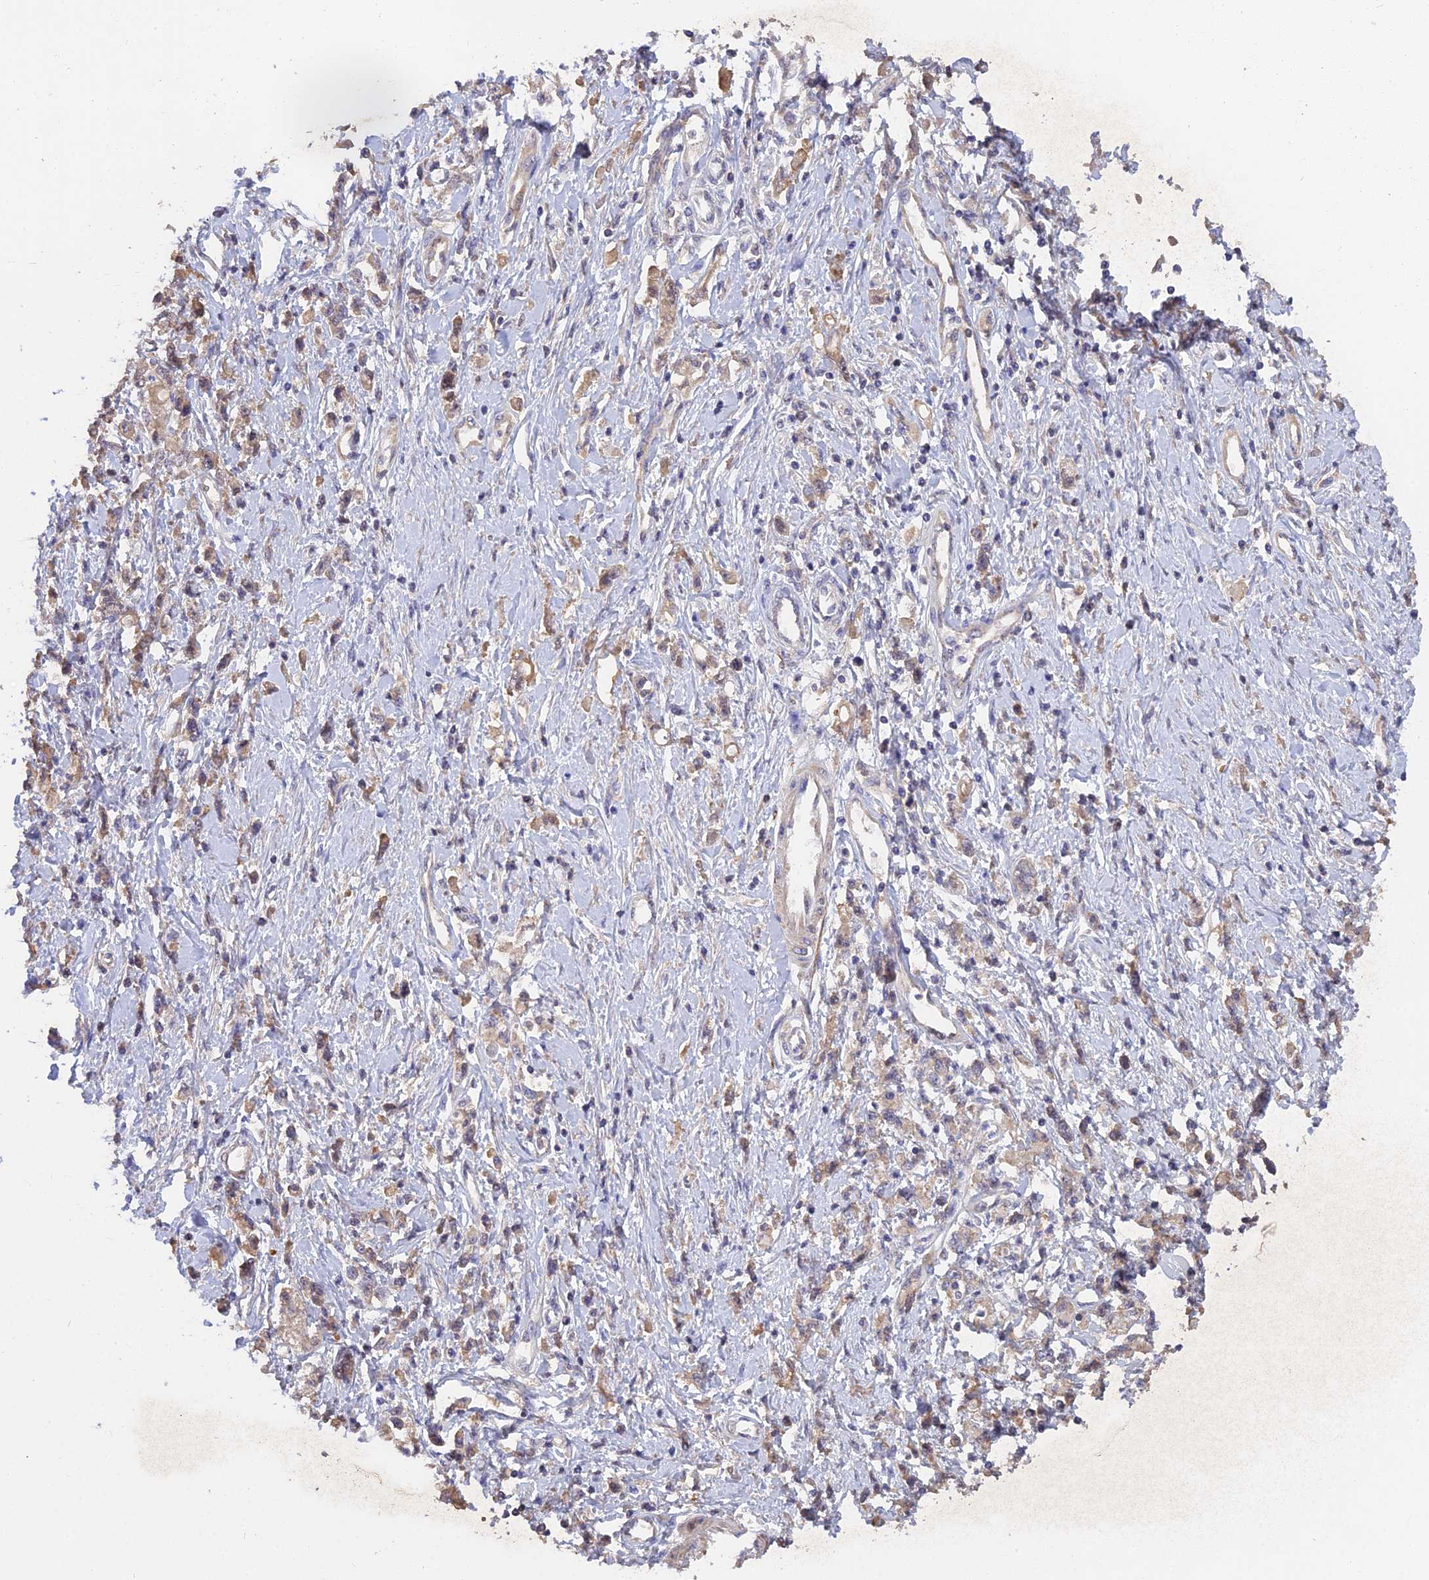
{"staining": {"intensity": "moderate", "quantity": "25%-75%", "location": "cytoplasmic/membranous"}, "tissue": "stomach cancer", "cell_type": "Tumor cells", "image_type": "cancer", "snomed": [{"axis": "morphology", "description": "Adenocarcinoma, NOS"}, {"axis": "topography", "description": "Stomach"}], "caption": "Moderate cytoplasmic/membranous protein positivity is present in approximately 25%-75% of tumor cells in stomach cancer (adenocarcinoma).", "gene": "PZP", "patient": {"sex": "female", "age": 76}}